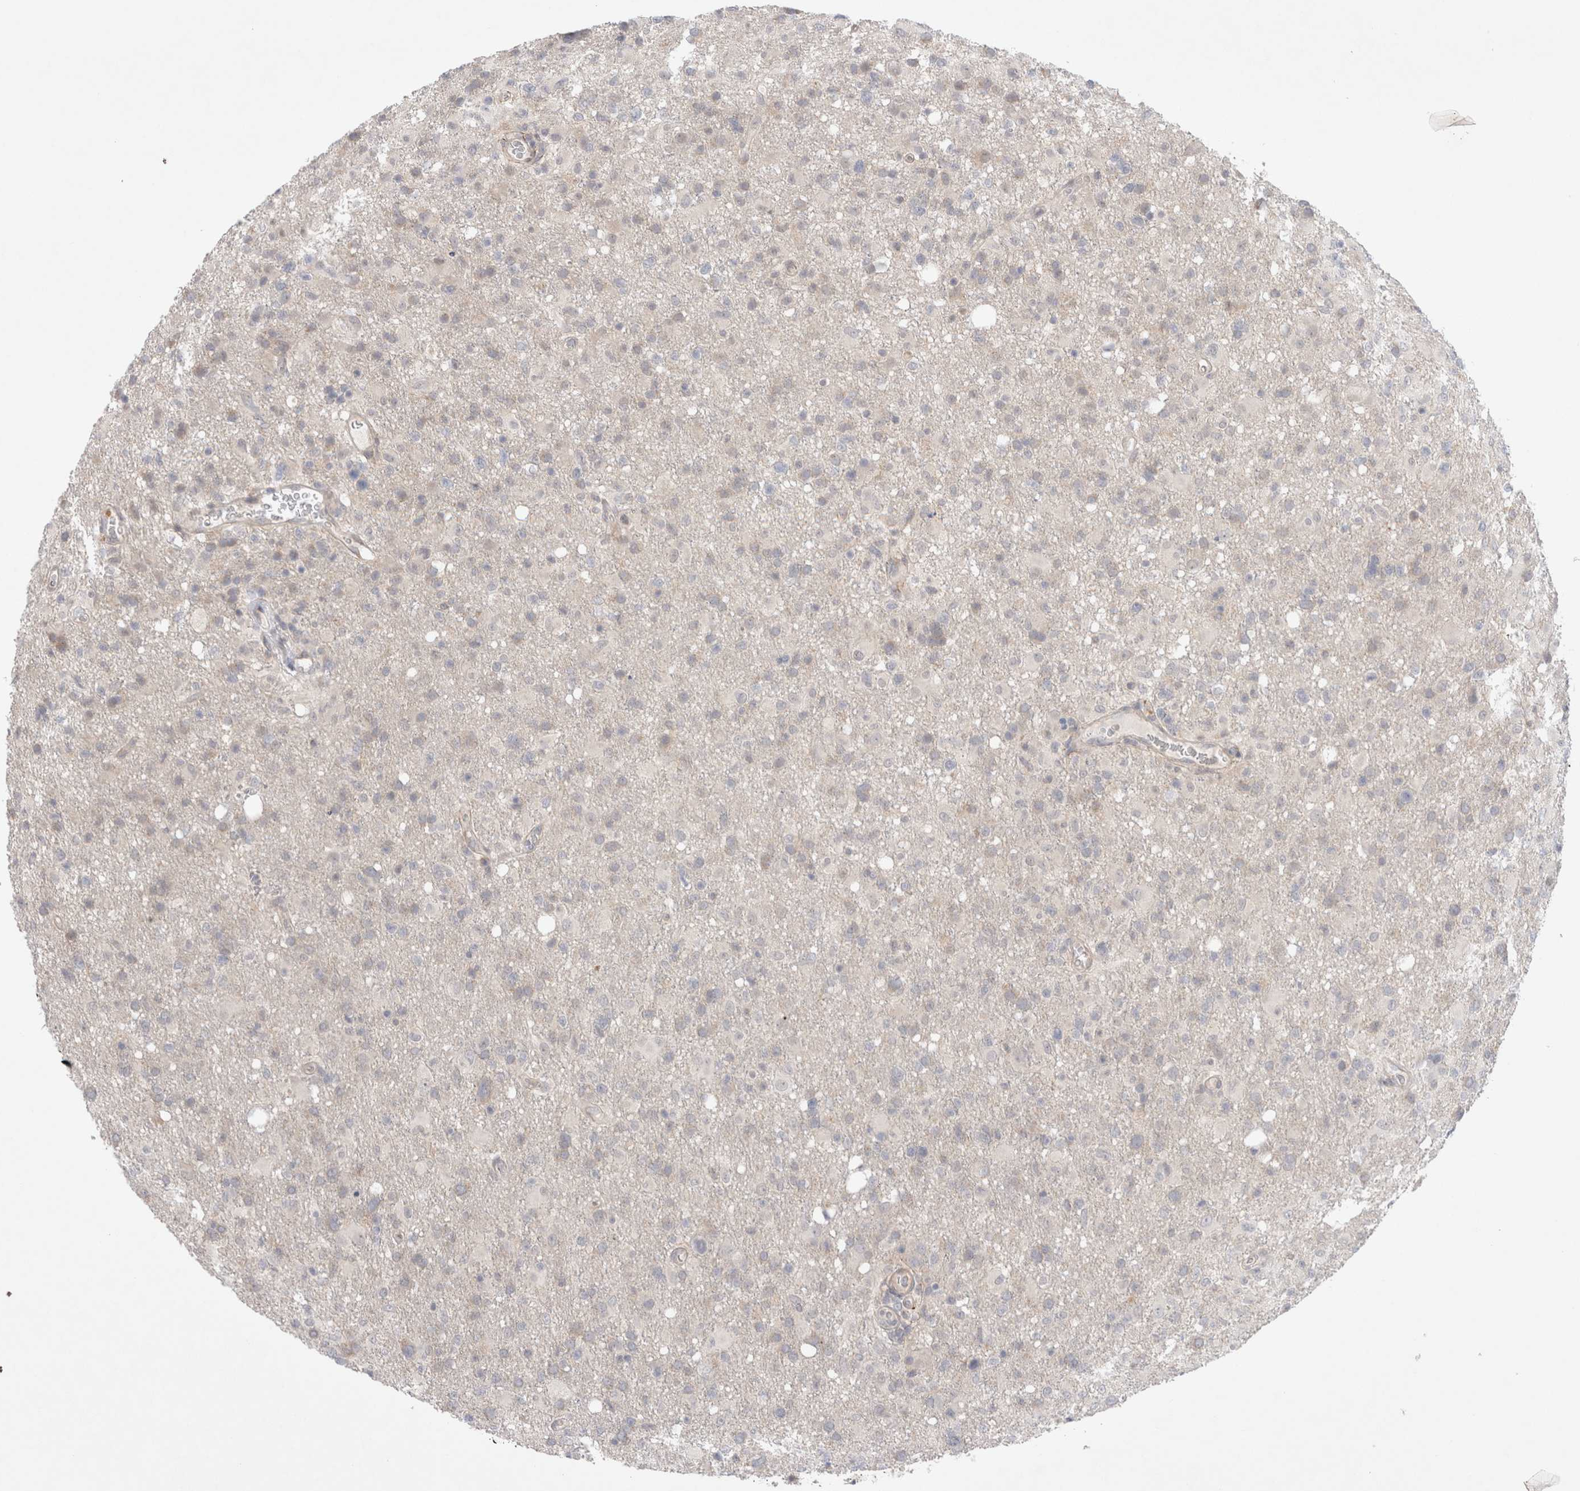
{"staining": {"intensity": "negative", "quantity": "none", "location": "none"}, "tissue": "glioma", "cell_type": "Tumor cells", "image_type": "cancer", "snomed": [{"axis": "morphology", "description": "Glioma, malignant, High grade"}, {"axis": "topography", "description": "Brain"}], "caption": "A histopathology image of glioma stained for a protein displays no brown staining in tumor cells. The staining is performed using DAB brown chromogen with nuclei counter-stained in using hematoxylin.", "gene": "GSDMB", "patient": {"sex": "female", "age": 57}}